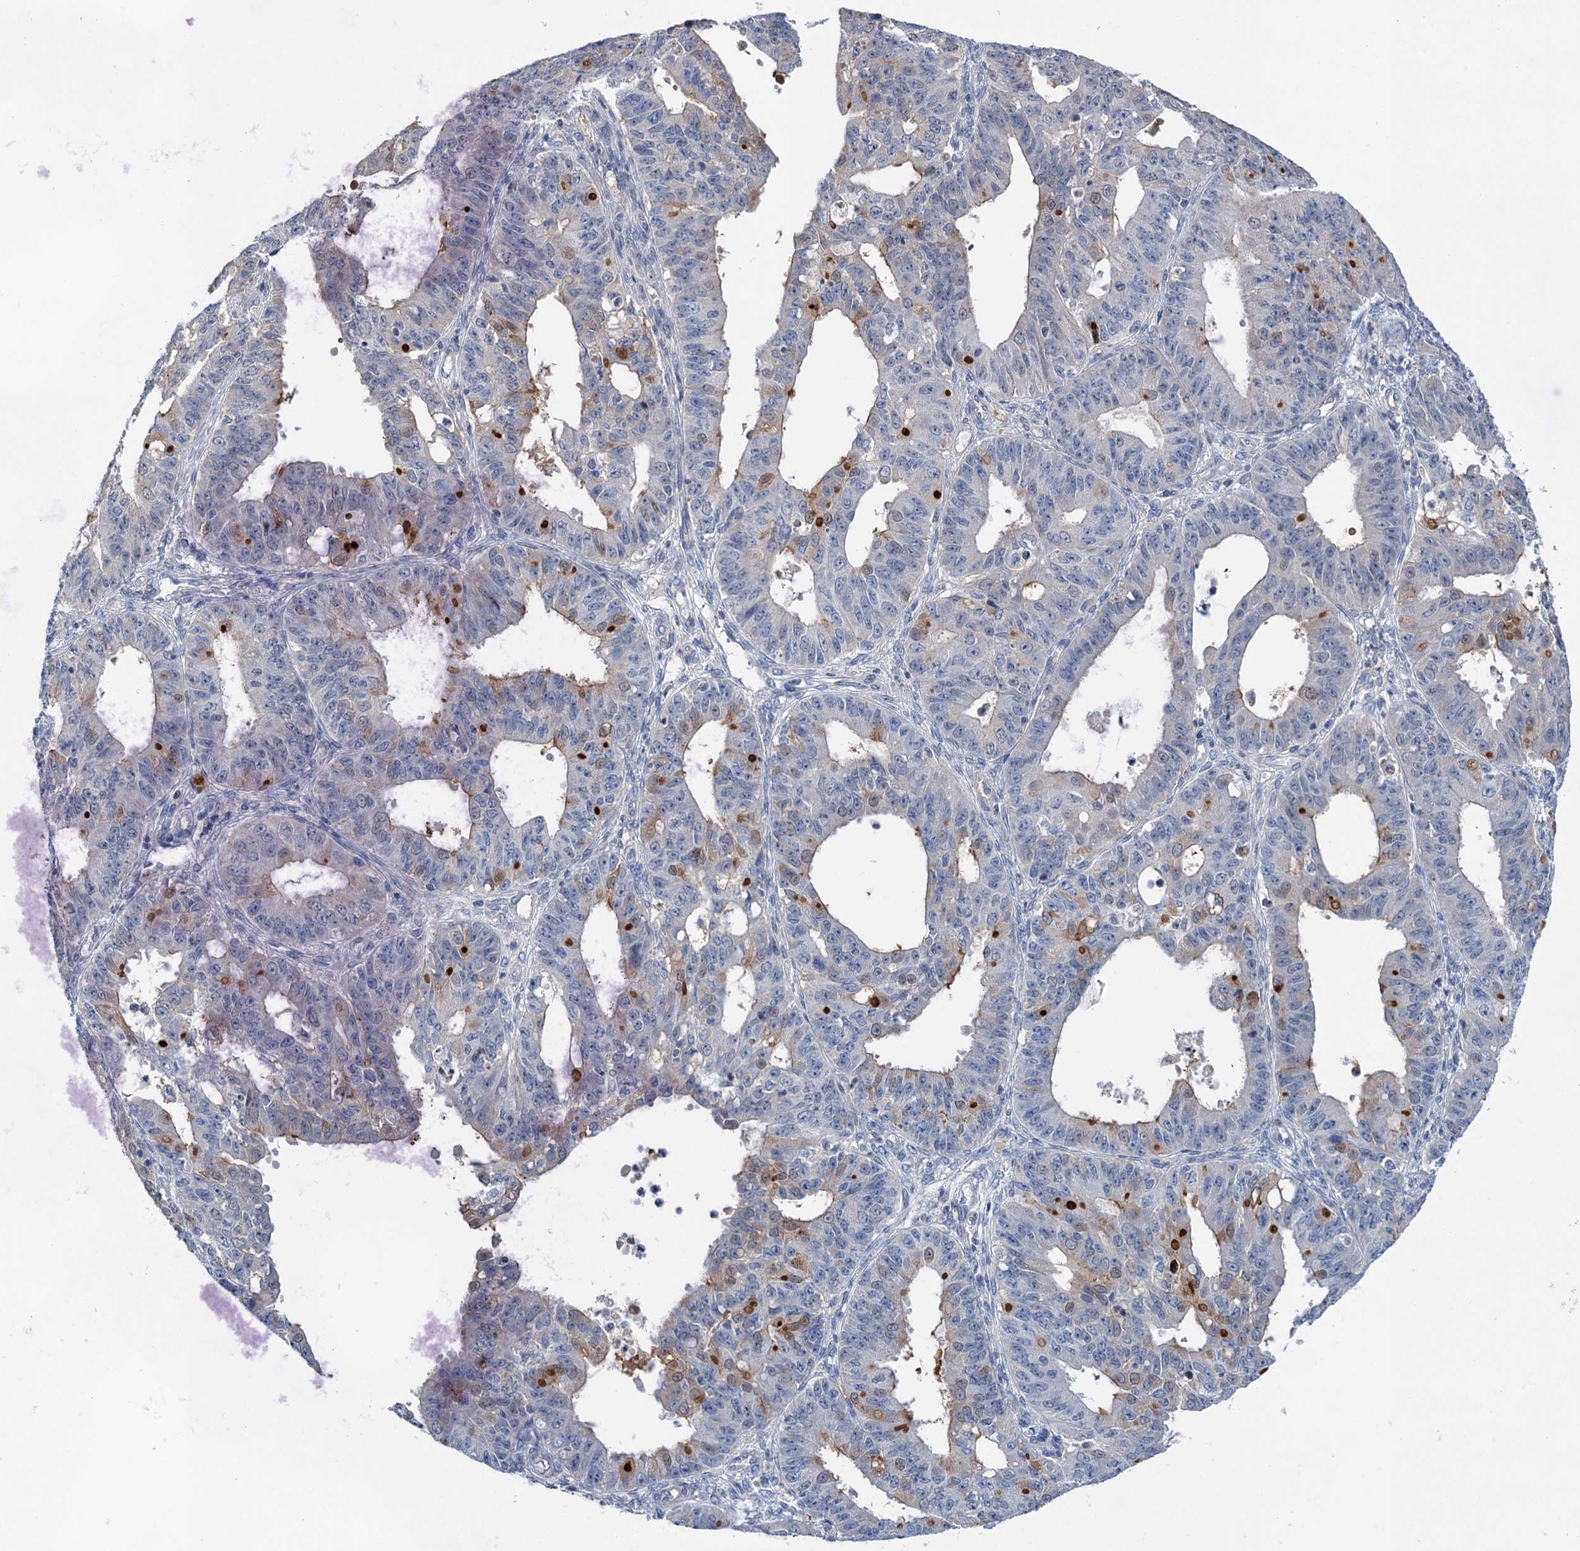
{"staining": {"intensity": "negative", "quantity": "none", "location": "none"}, "tissue": "ovarian cancer", "cell_type": "Tumor cells", "image_type": "cancer", "snomed": [{"axis": "morphology", "description": "Carcinoma, endometroid"}, {"axis": "topography", "description": "Appendix"}, {"axis": "topography", "description": "Ovary"}], "caption": "An IHC image of endometroid carcinoma (ovarian) is shown. There is no staining in tumor cells of endometroid carcinoma (ovarian). (DAB (3,3'-diaminobenzidine) immunohistochemistry (IHC), high magnification).", "gene": "MORN3", "patient": {"sex": "female", "age": 42}}